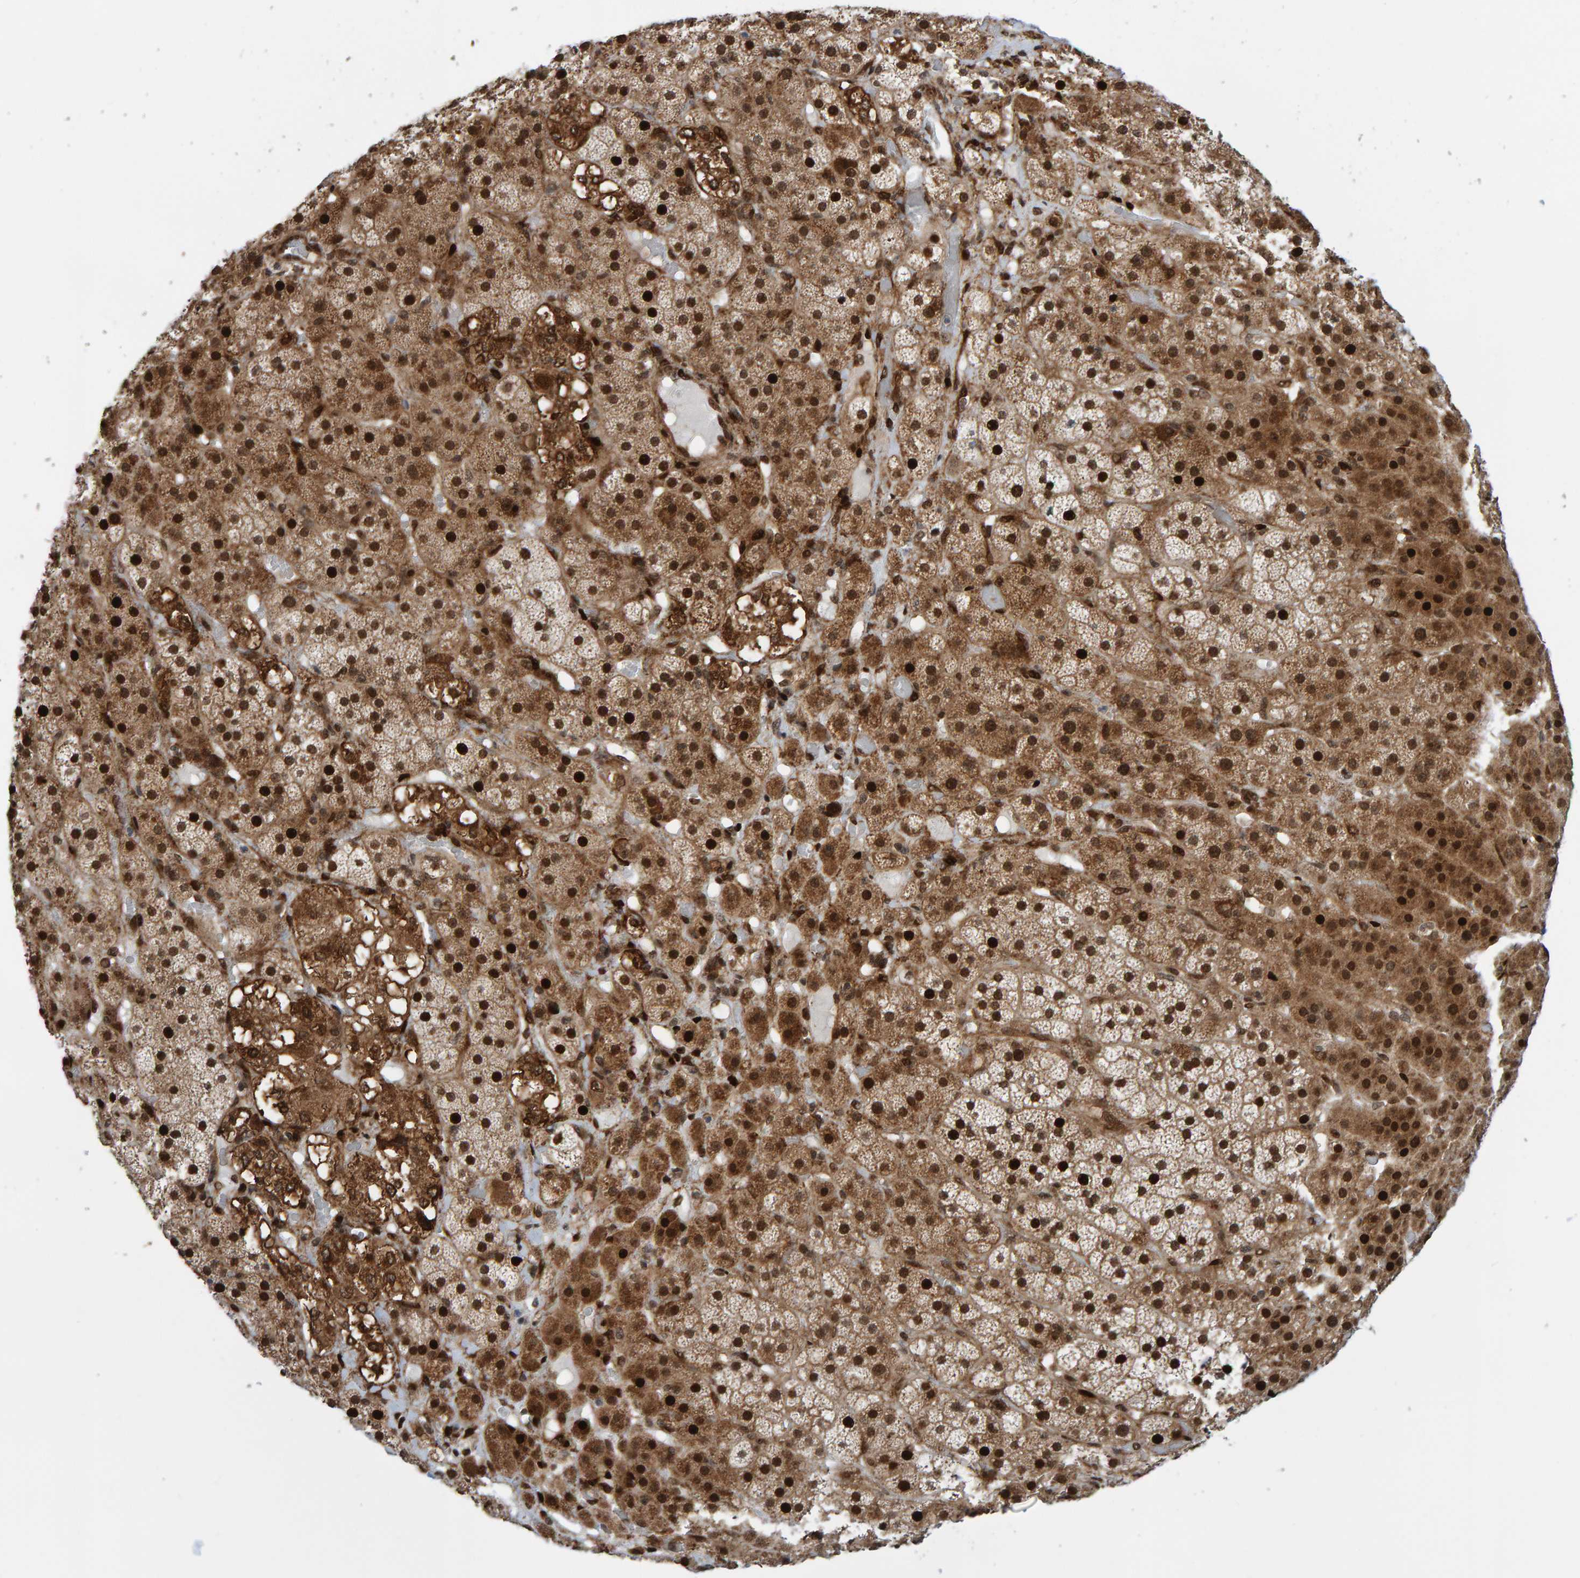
{"staining": {"intensity": "strong", "quantity": ">75%", "location": "cytoplasmic/membranous,nuclear"}, "tissue": "adrenal gland", "cell_type": "Glandular cells", "image_type": "normal", "snomed": [{"axis": "morphology", "description": "Normal tissue, NOS"}, {"axis": "topography", "description": "Adrenal gland"}], "caption": "Benign adrenal gland reveals strong cytoplasmic/membranous,nuclear expression in approximately >75% of glandular cells.", "gene": "ZNF366", "patient": {"sex": "male", "age": 57}}